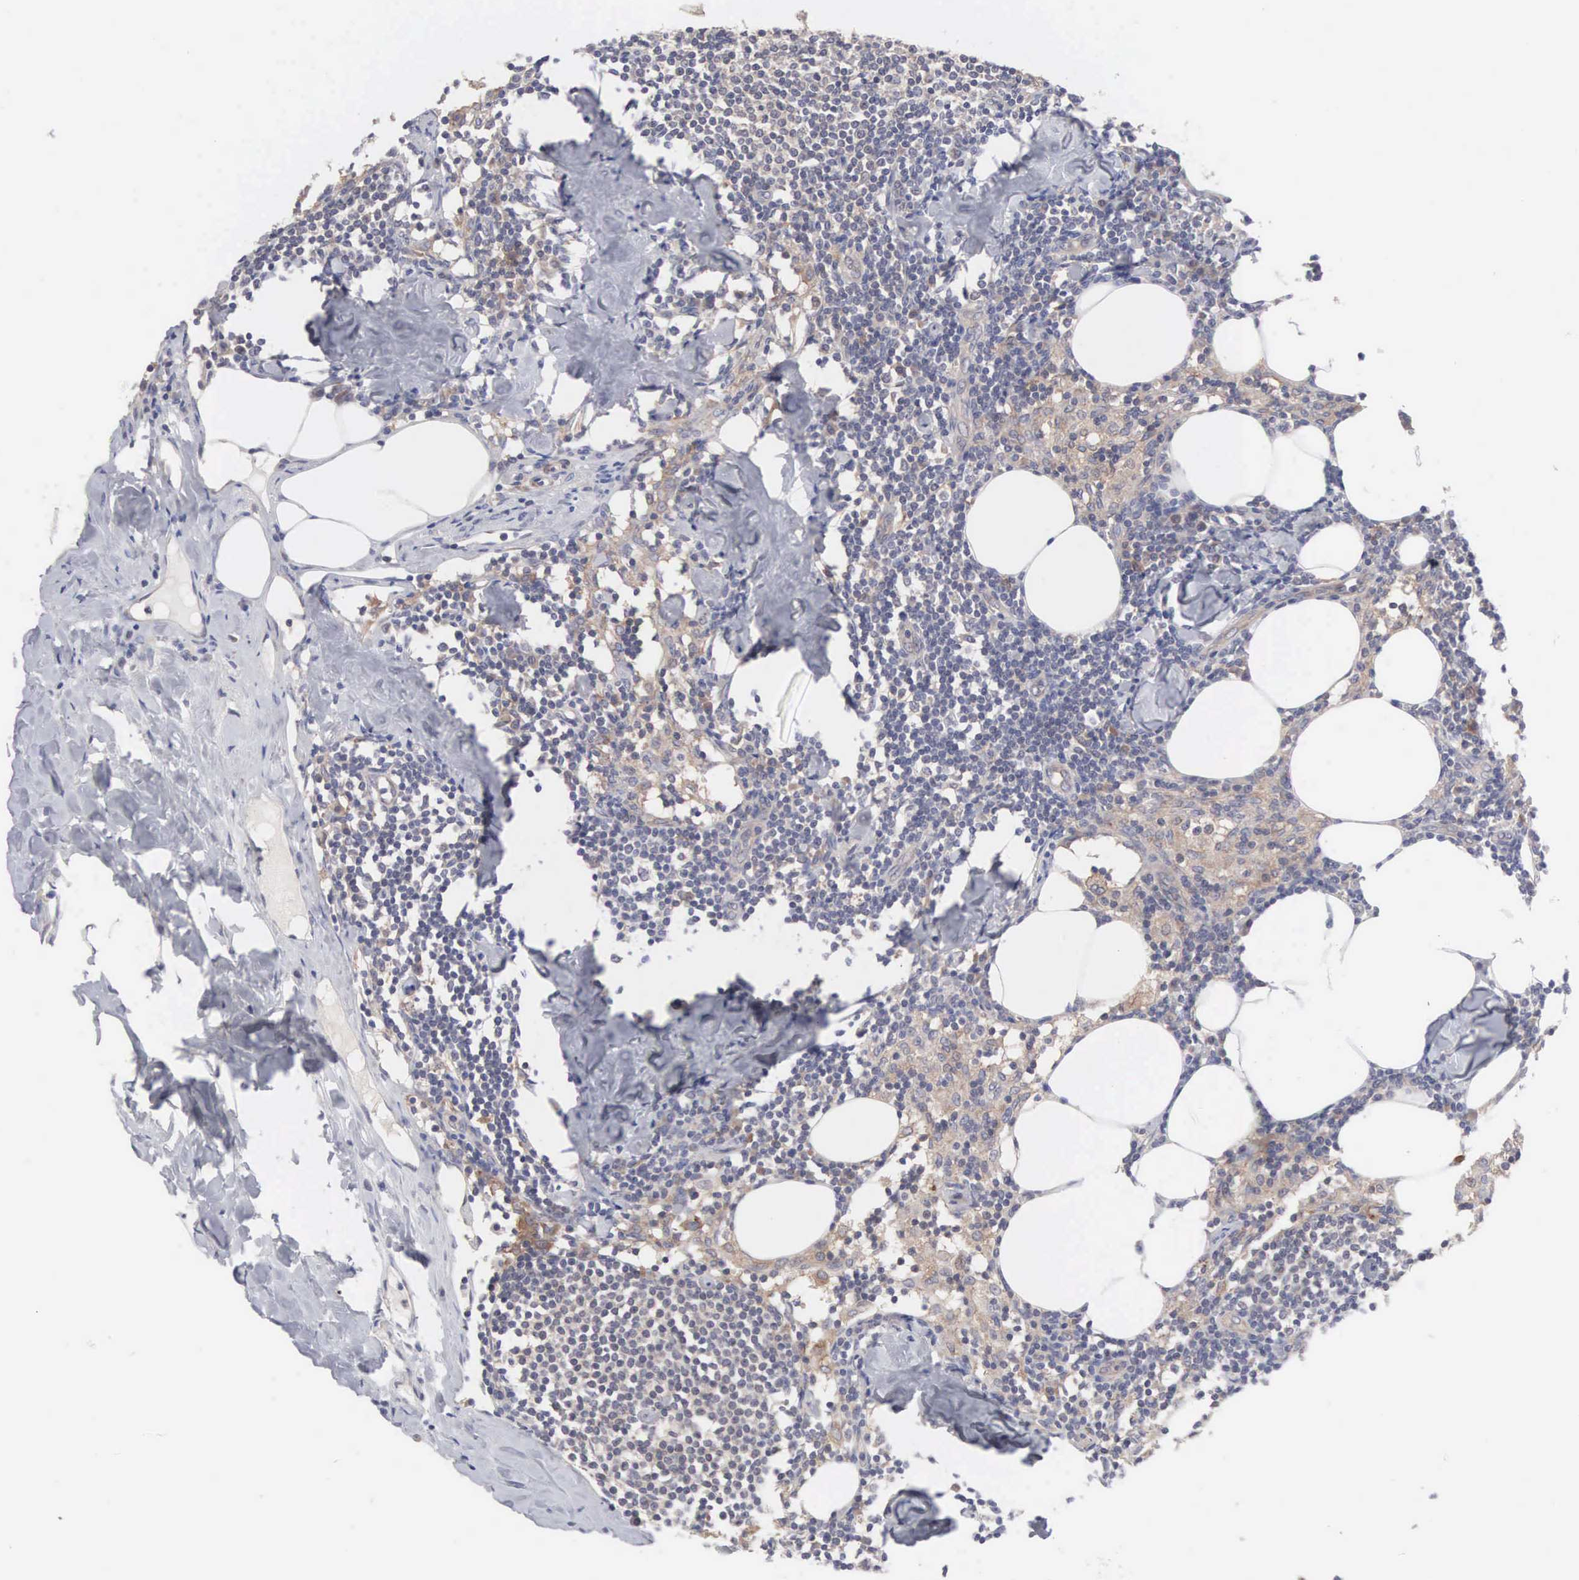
{"staining": {"intensity": "moderate", "quantity": "<25%", "location": "cytoplasmic/membranous"}, "tissue": "lymph node", "cell_type": "Non-germinal center cells", "image_type": "normal", "snomed": [{"axis": "morphology", "description": "Normal tissue, NOS"}, {"axis": "topography", "description": "Lymph node"}], "caption": "Non-germinal center cells exhibit low levels of moderate cytoplasmic/membranous expression in approximately <25% of cells in benign lymph node.", "gene": "INF2", "patient": {"sex": "male", "age": 67}}